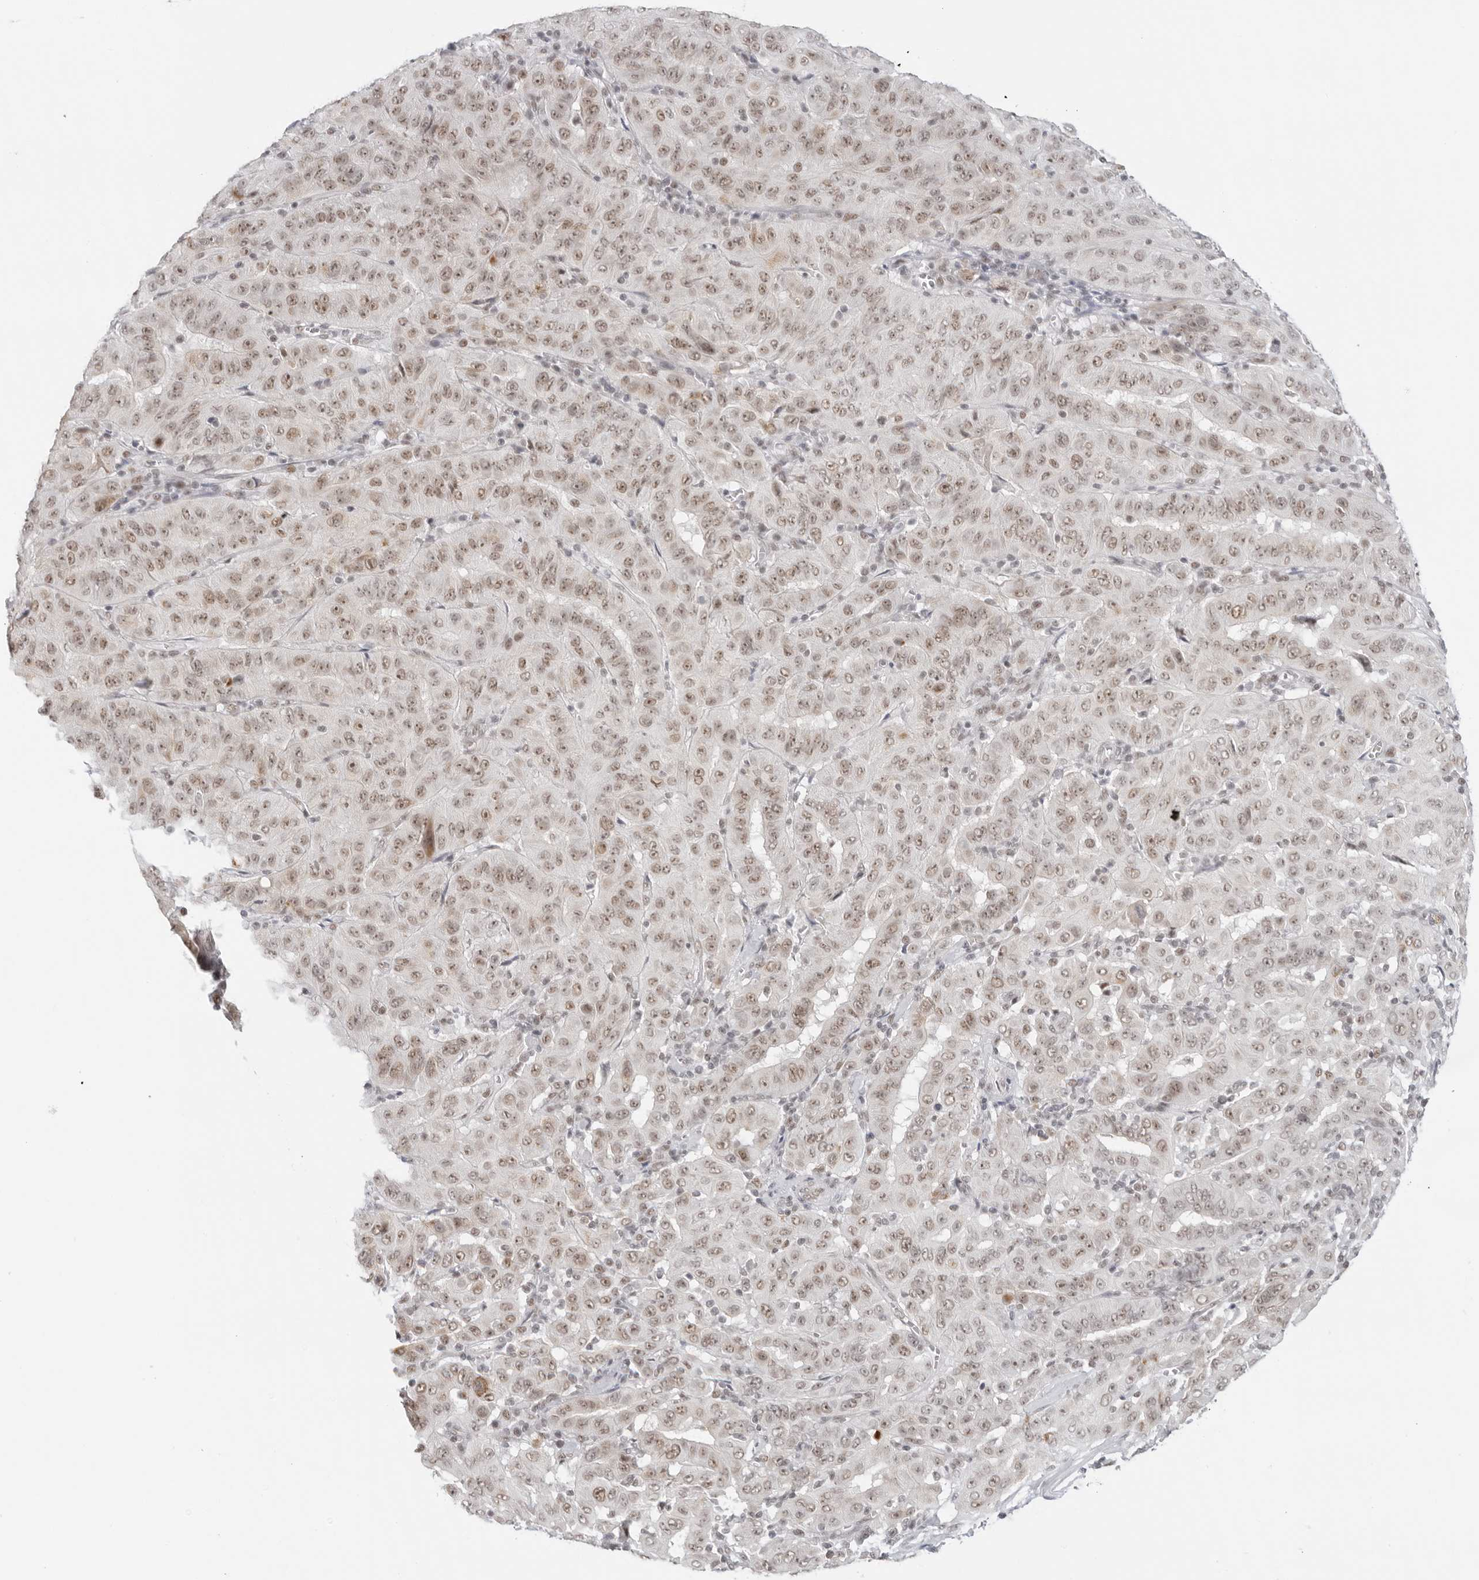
{"staining": {"intensity": "moderate", "quantity": ">75%", "location": "nuclear"}, "tissue": "pancreatic cancer", "cell_type": "Tumor cells", "image_type": "cancer", "snomed": [{"axis": "morphology", "description": "Adenocarcinoma, NOS"}, {"axis": "topography", "description": "Pancreas"}], "caption": "Protein expression analysis of pancreatic cancer (adenocarcinoma) exhibits moderate nuclear positivity in approximately >75% of tumor cells. (DAB IHC, brown staining for protein, blue staining for nuclei).", "gene": "FOXK2", "patient": {"sex": "male", "age": 63}}